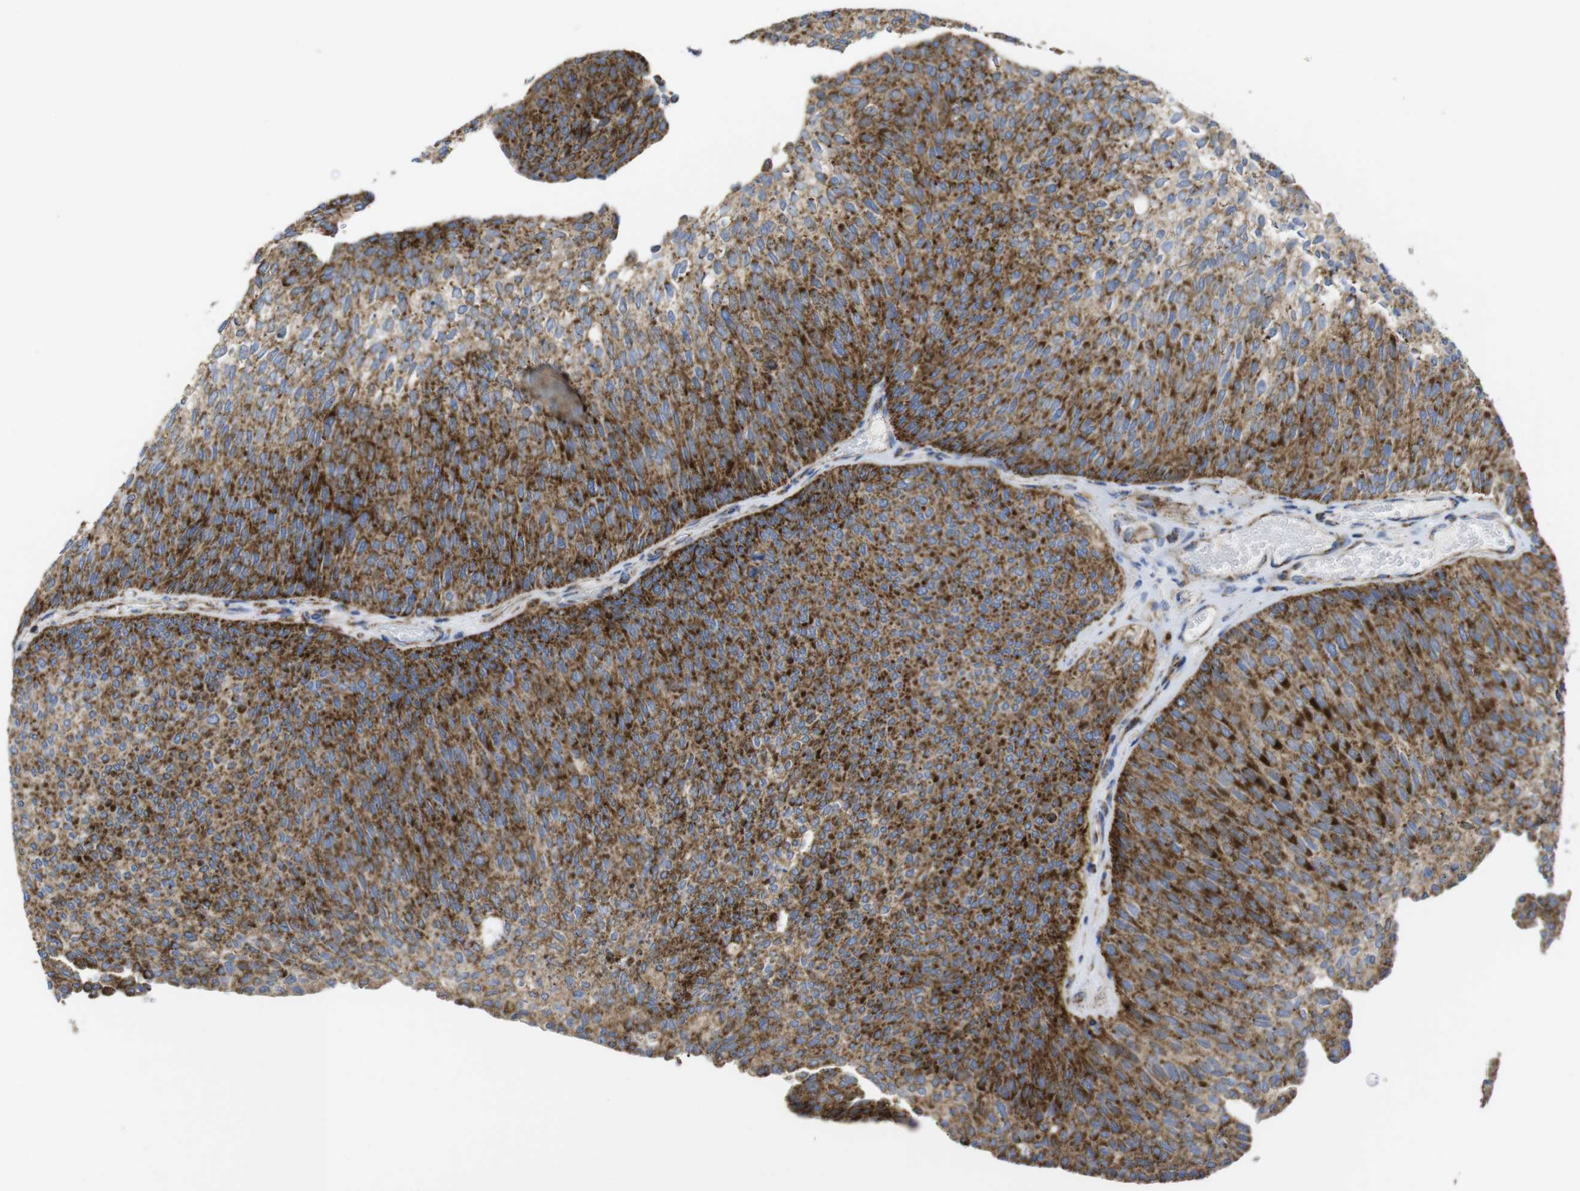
{"staining": {"intensity": "strong", "quantity": ">75%", "location": "cytoplasmic/membranous"}, "tissue": "urothelial cancer", "cell_type": "Tumor cells", "image_type": "cancer", "snomed": [{"axis": "morphology", "description": "Urothelial carcinoma, Low grade"}, {"axis": "topography", "description": "Urinary bladder"}], "caption": "Low-grade urothelial carcinoma stained with a protein marker exhibits strong staining in tumor cells.", "gene": "TMEM192", "patient": {"sex": "female", "age": 79}}